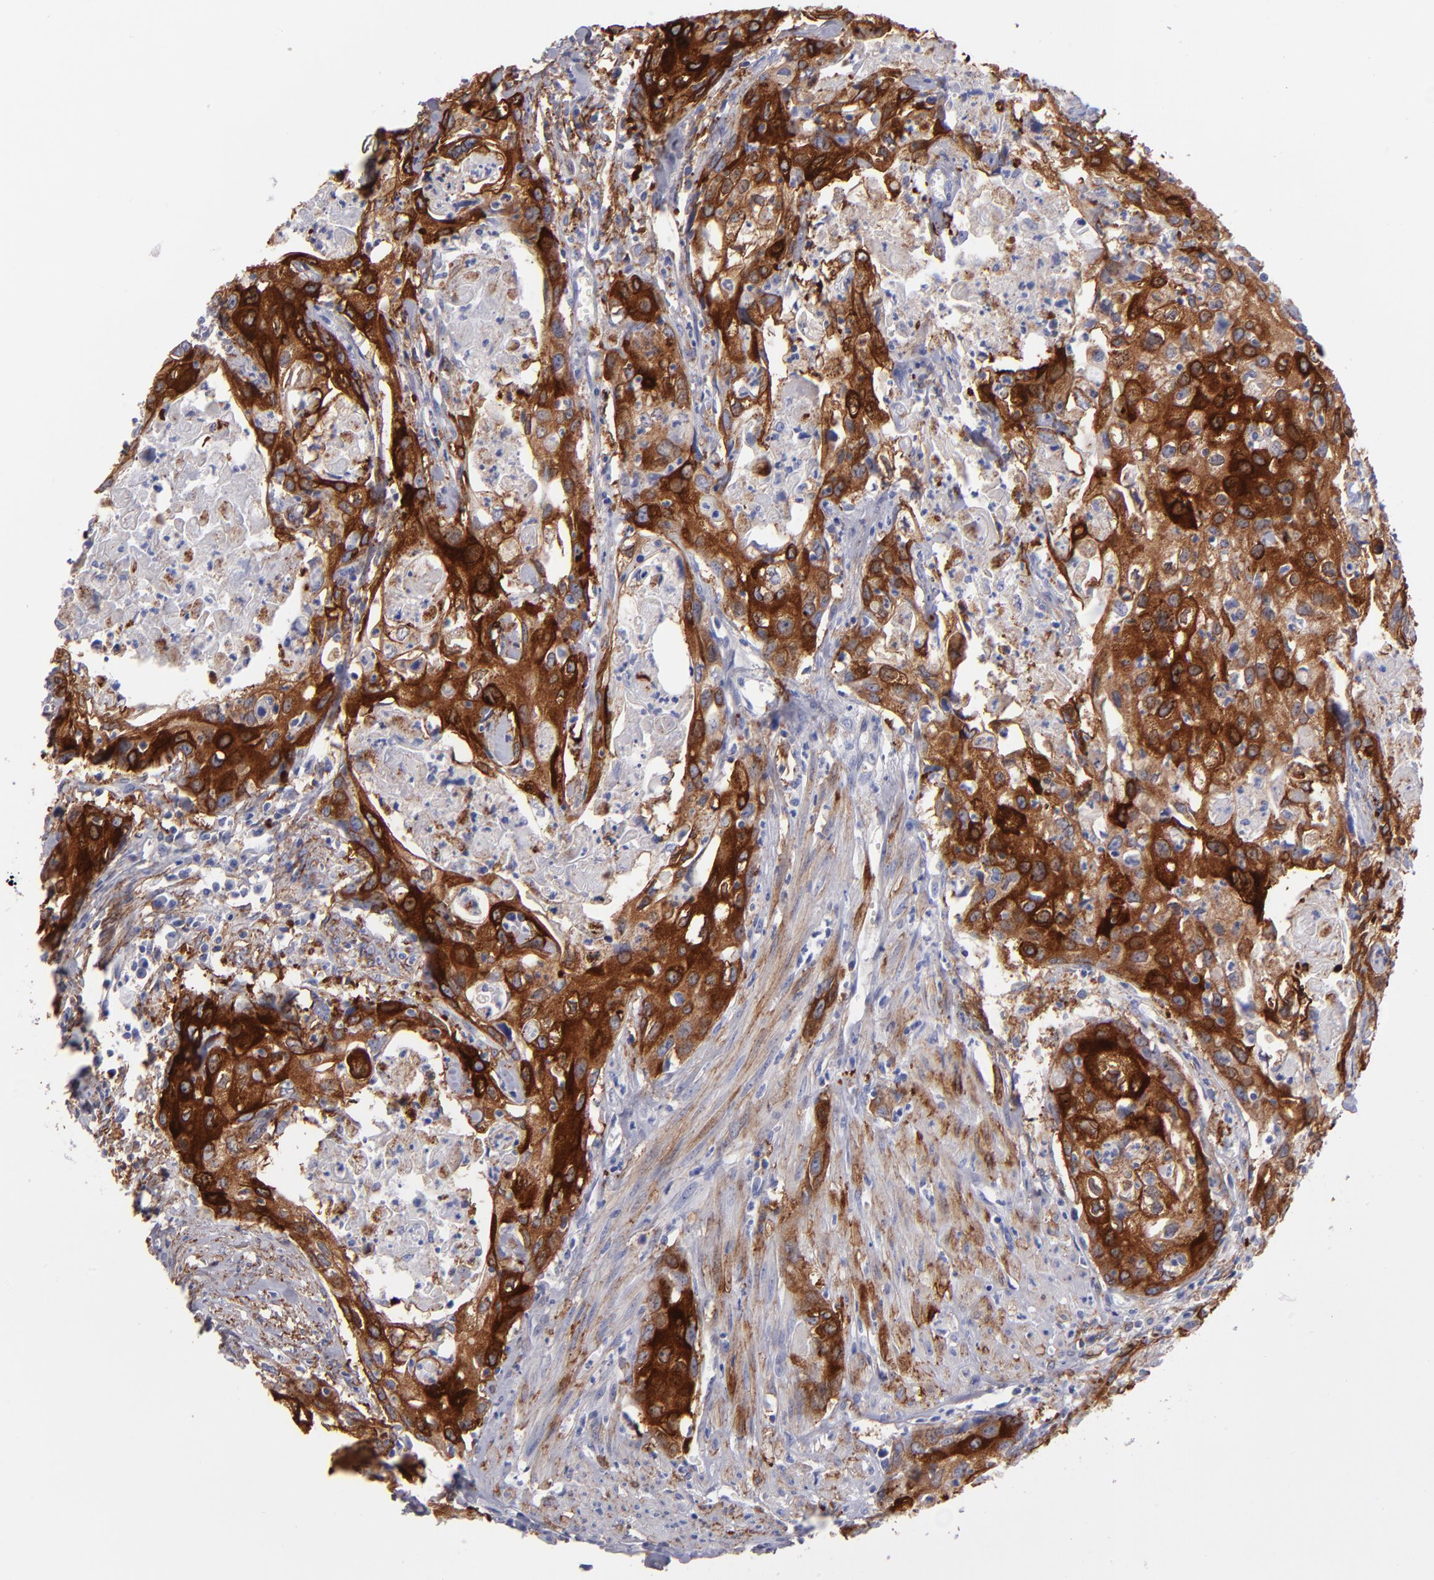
{"staining": {"intensity": "strong", "quantity": ">75%", "location": "cytoplasmic/membranous"}, "tissue": "urothelial cancer", "cell_type": "Tumor cells", "image_type": "cancer", "snomed": [{"axis": "morphology", "description": "Urothelial carcinoma, High grade"}, {"axis": "topography", "description": "Urinary bladder"}], "caption": "Urothelial cancer stained for a protein shows strong cytoplasmic/membranous positivity in tumor cells. The protein is shown in brown color, while the nuclei are stained blue.", "gene": "AHNAK2", "patient": {"sex": "male", "age": 54}}